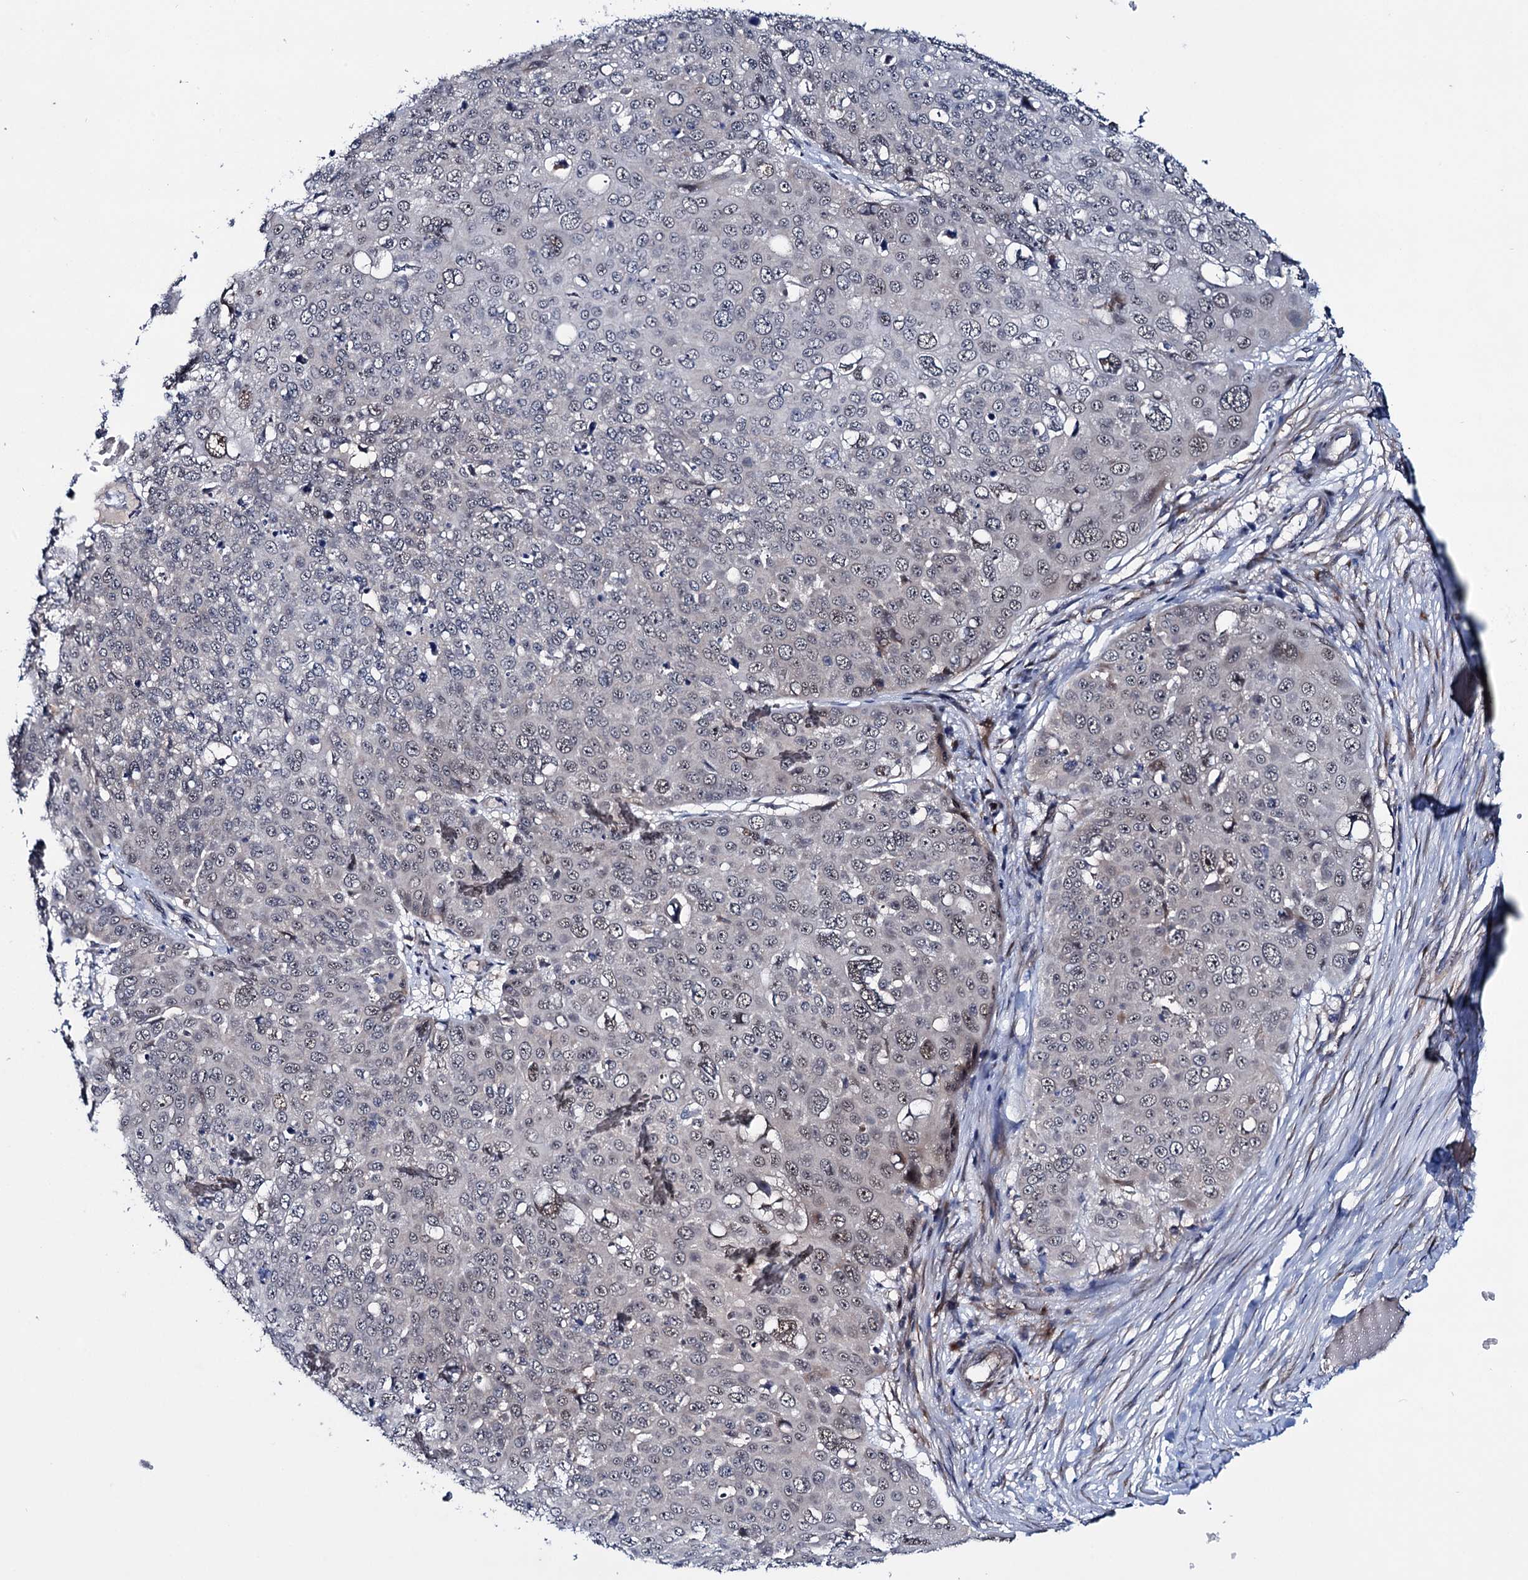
{"staining": {"intensity": "weak", "quantity": "<25%", "location": "nuclear"}, "tissue": "skin cancer", "cell_type": "Tumor cells", "image_type": "cancer", "snomed": [{"axis": "morphology", "description": "Squamous cell carcinoma, NOS"}, {"axis": "topography", "description": "Skin"}], "caption": "There is no significant expression in tumor cells of skin cancer.", "gene": "EYA4", "patient": {"sex": "male", "age": 71}}